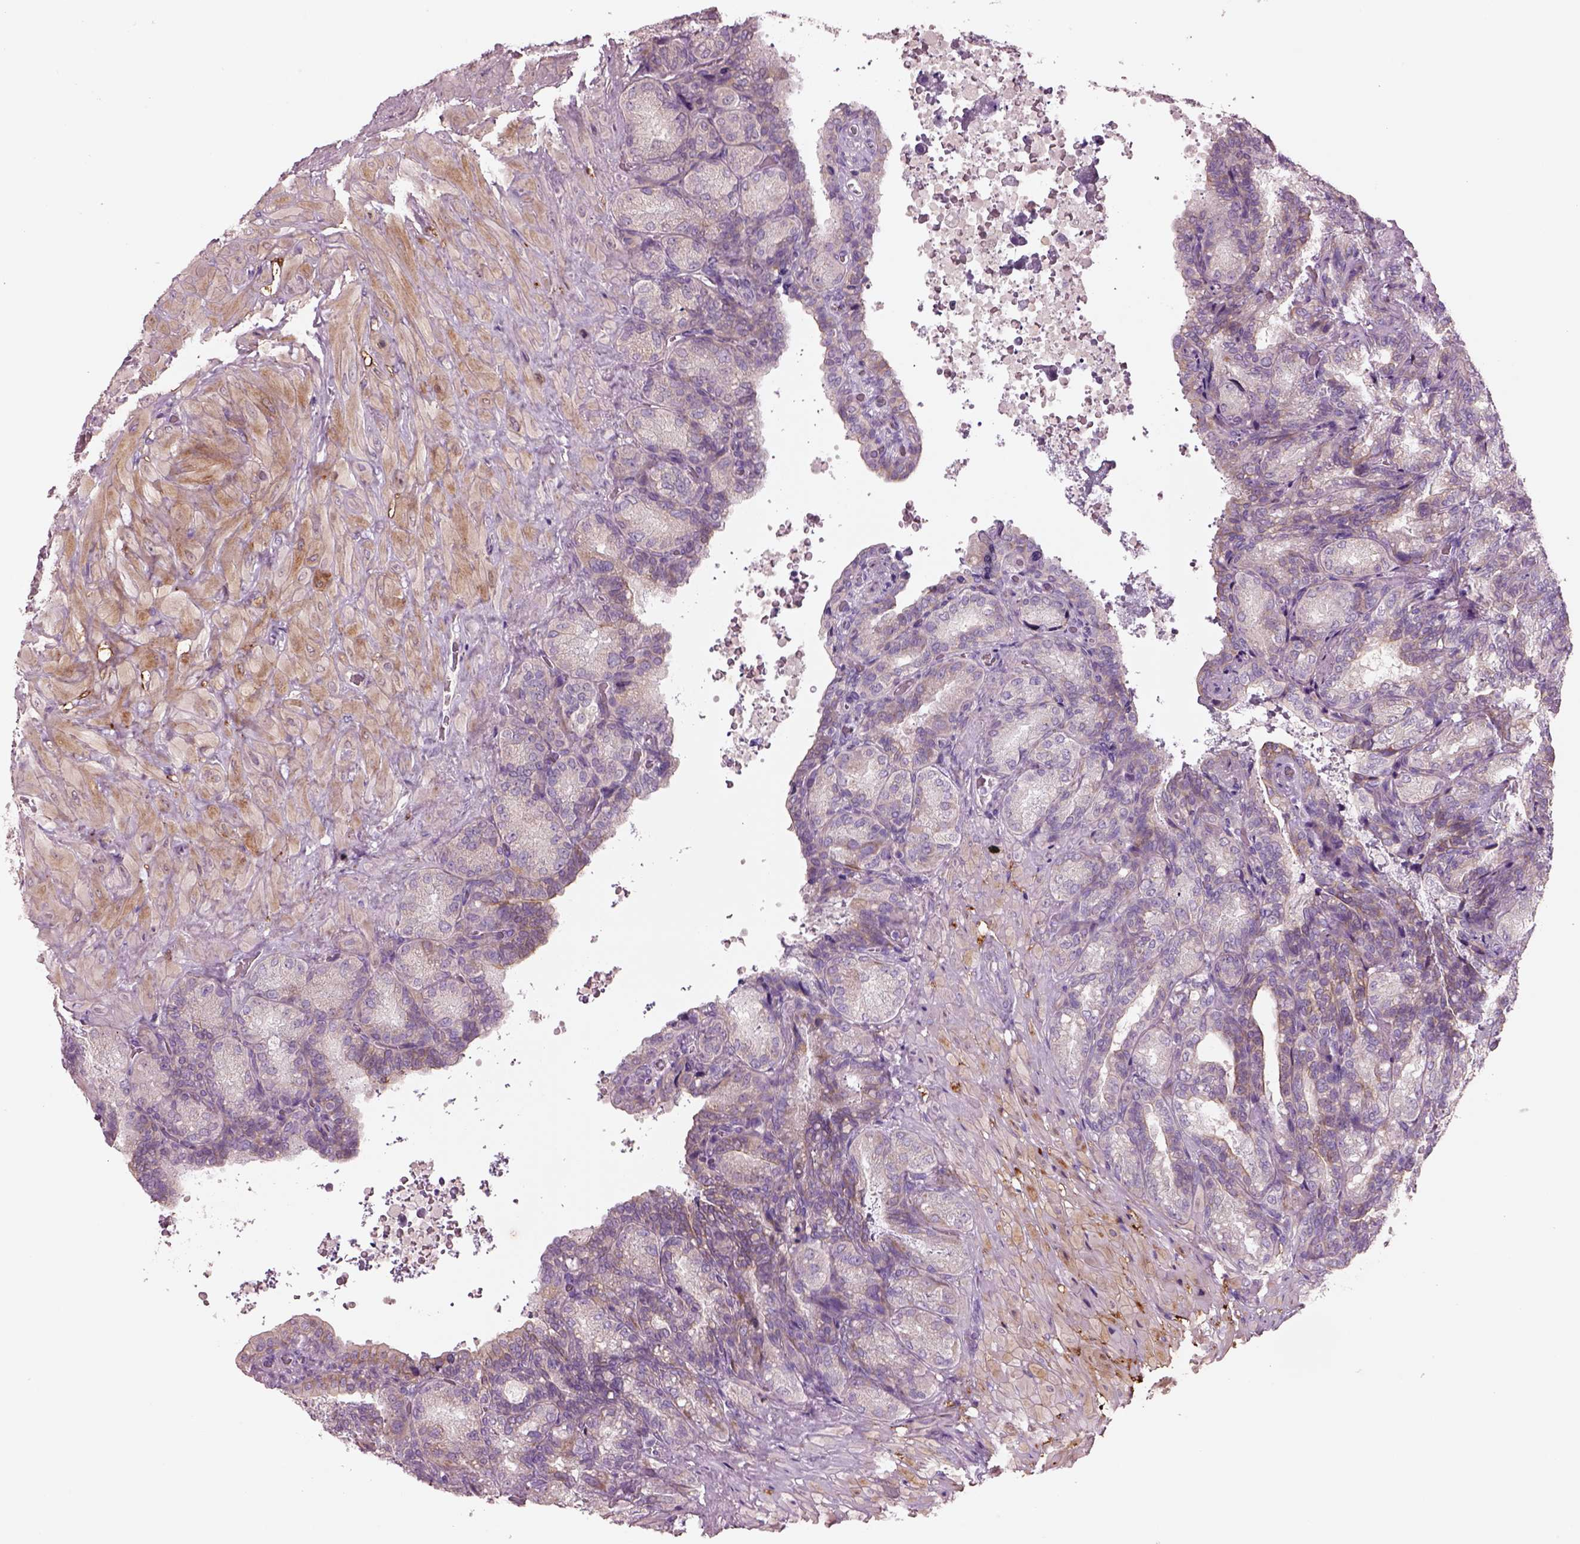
{"staining": {"intensity": "moderate", "quantity": "<25%", "location": "cytoplasmic/membranous"}, "tissue": "seminal vesicle", "cell_type": "Glandular cells", "image_type": "normal", "snomed": [{"axis": "morphology", "description": "Normal tissue, NOS"}, {"axis": "topography", "description": "Seminal veicle"}], "caption": "Immunohistochemical staining of unremarkable seminal vesicle reveals moderate cytoplasmic/membranous protein positivity in about <25% of glandular cells. The protein is stained brown, and the nuclei are stained in blue (DAB (3,3'-diaminobenzidine) IHC with brightfield microscopy, high magnification).", "gene": "PLPP7", "patient": {"sex": "male", "age": 68}}